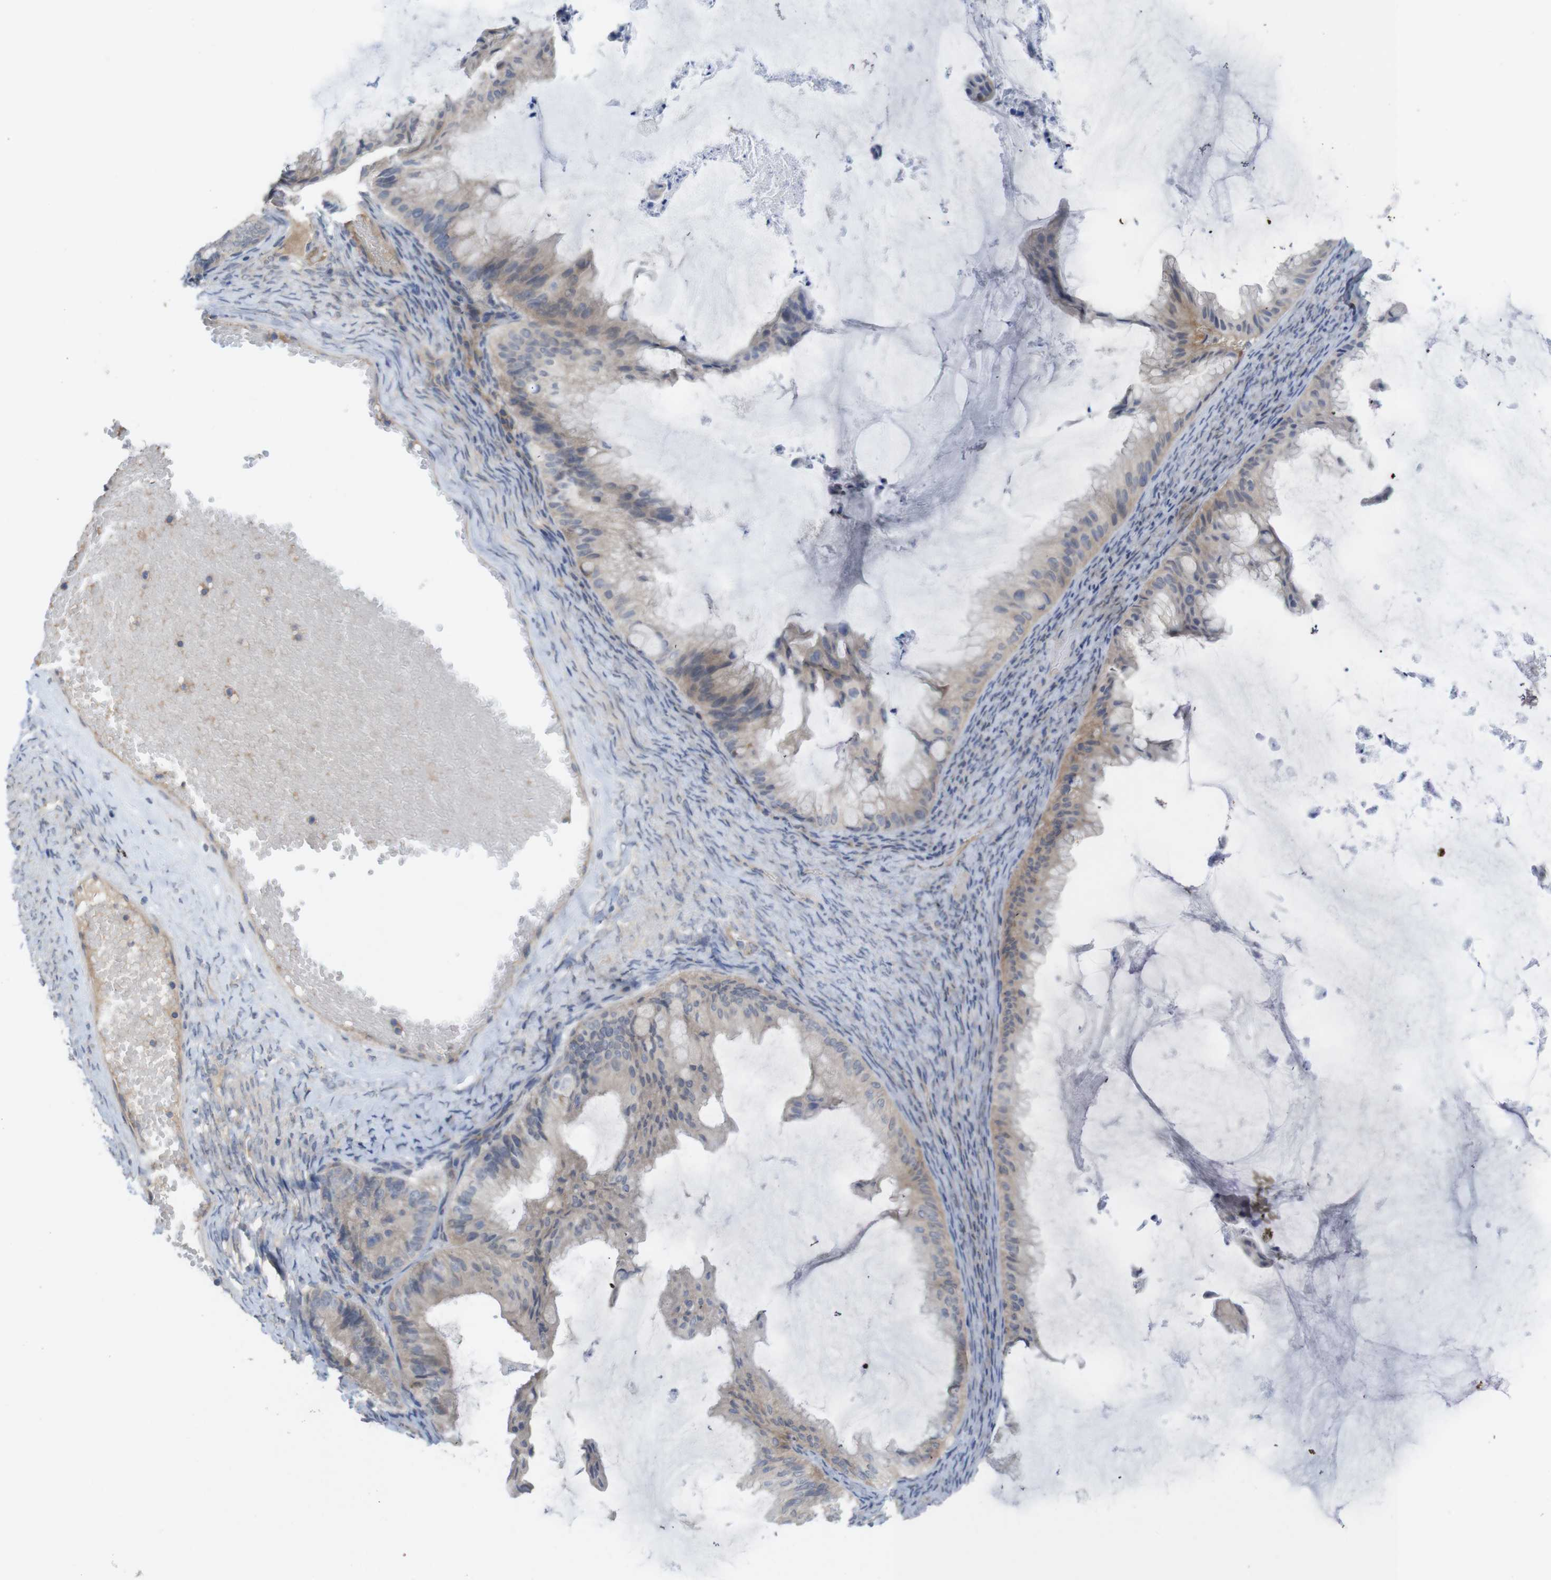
{"staining": {"intensity": "weak", "quantity": "25%-75%", "location": "cytoplasmic/membranous"}, "tissue": "ovarian cancer", "cell_type": "Tumor cells", "image_type": "cancer", "snomed": [{"axis": "morphology", "description": "Cystadenocarcinoma, mucinous, NOS"}, {"axis": "topography", "description": "Ovary"}], "caption": "Protein analysis of ovarian cancer tissue reveals weak cytoplasmic/membranous positivity in about 25%-75% of tumor cells.", "gene": "BCAR3", "patient": {"sex": "female", "age": 61}}